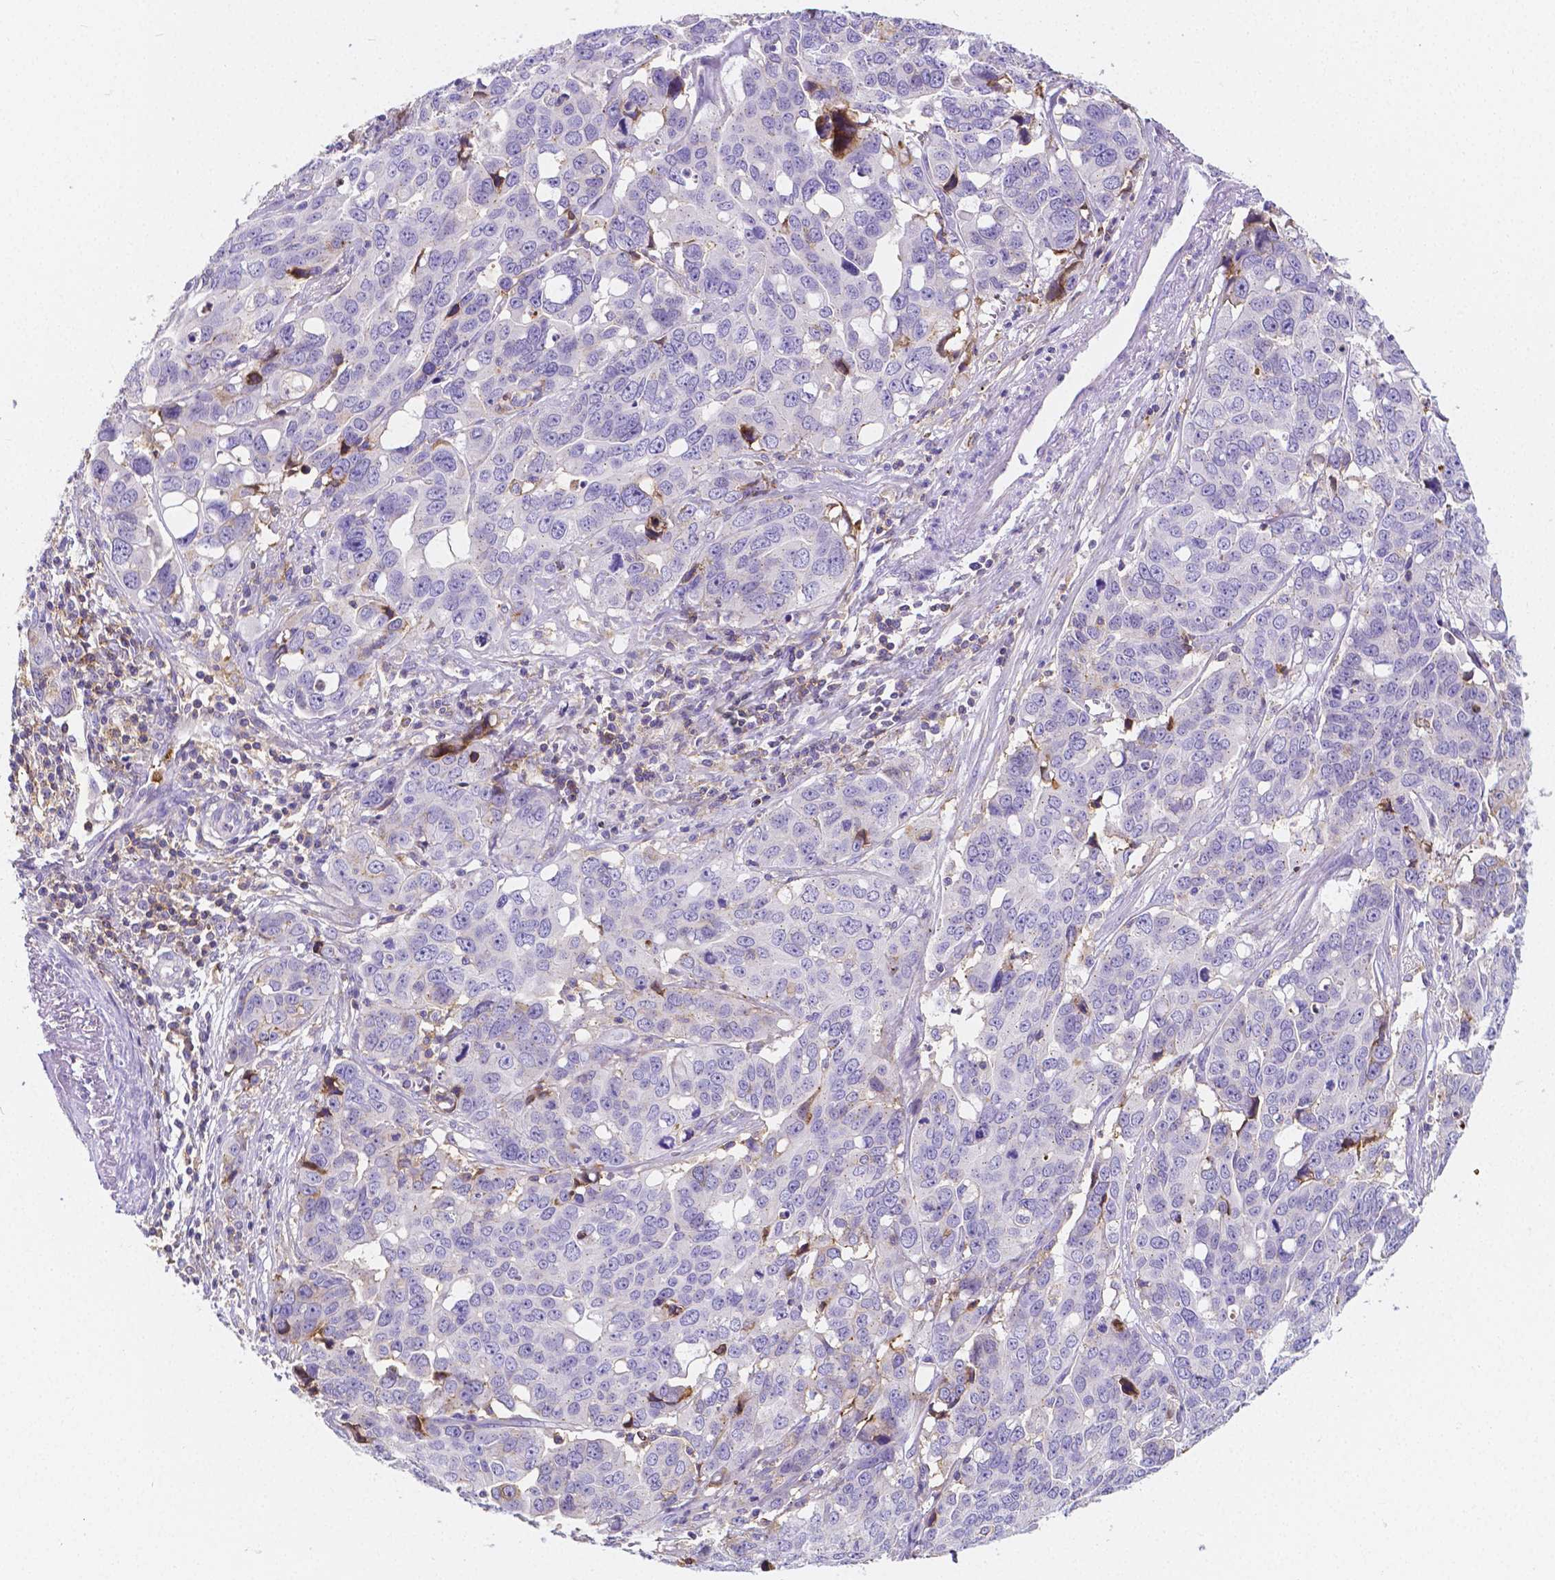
{"staining": {"intensity": "negative", "quantity": "none", "location": "none"}, "tissue": "ovarian cancer", "cell_type": "Tumor cells", "image_type": "cancer", "snomed": [{"axis": "morphology", "description": "Carcinoma, endometroid"}, {"axis": "topography", "description": "Ovary"}], "caption": "The immunohistochemistry image has no significant positivity in tumor cells of ovarian cancer tissue.", "gene": "GABRD", "patient": {"sex": "female", "age": 78}}